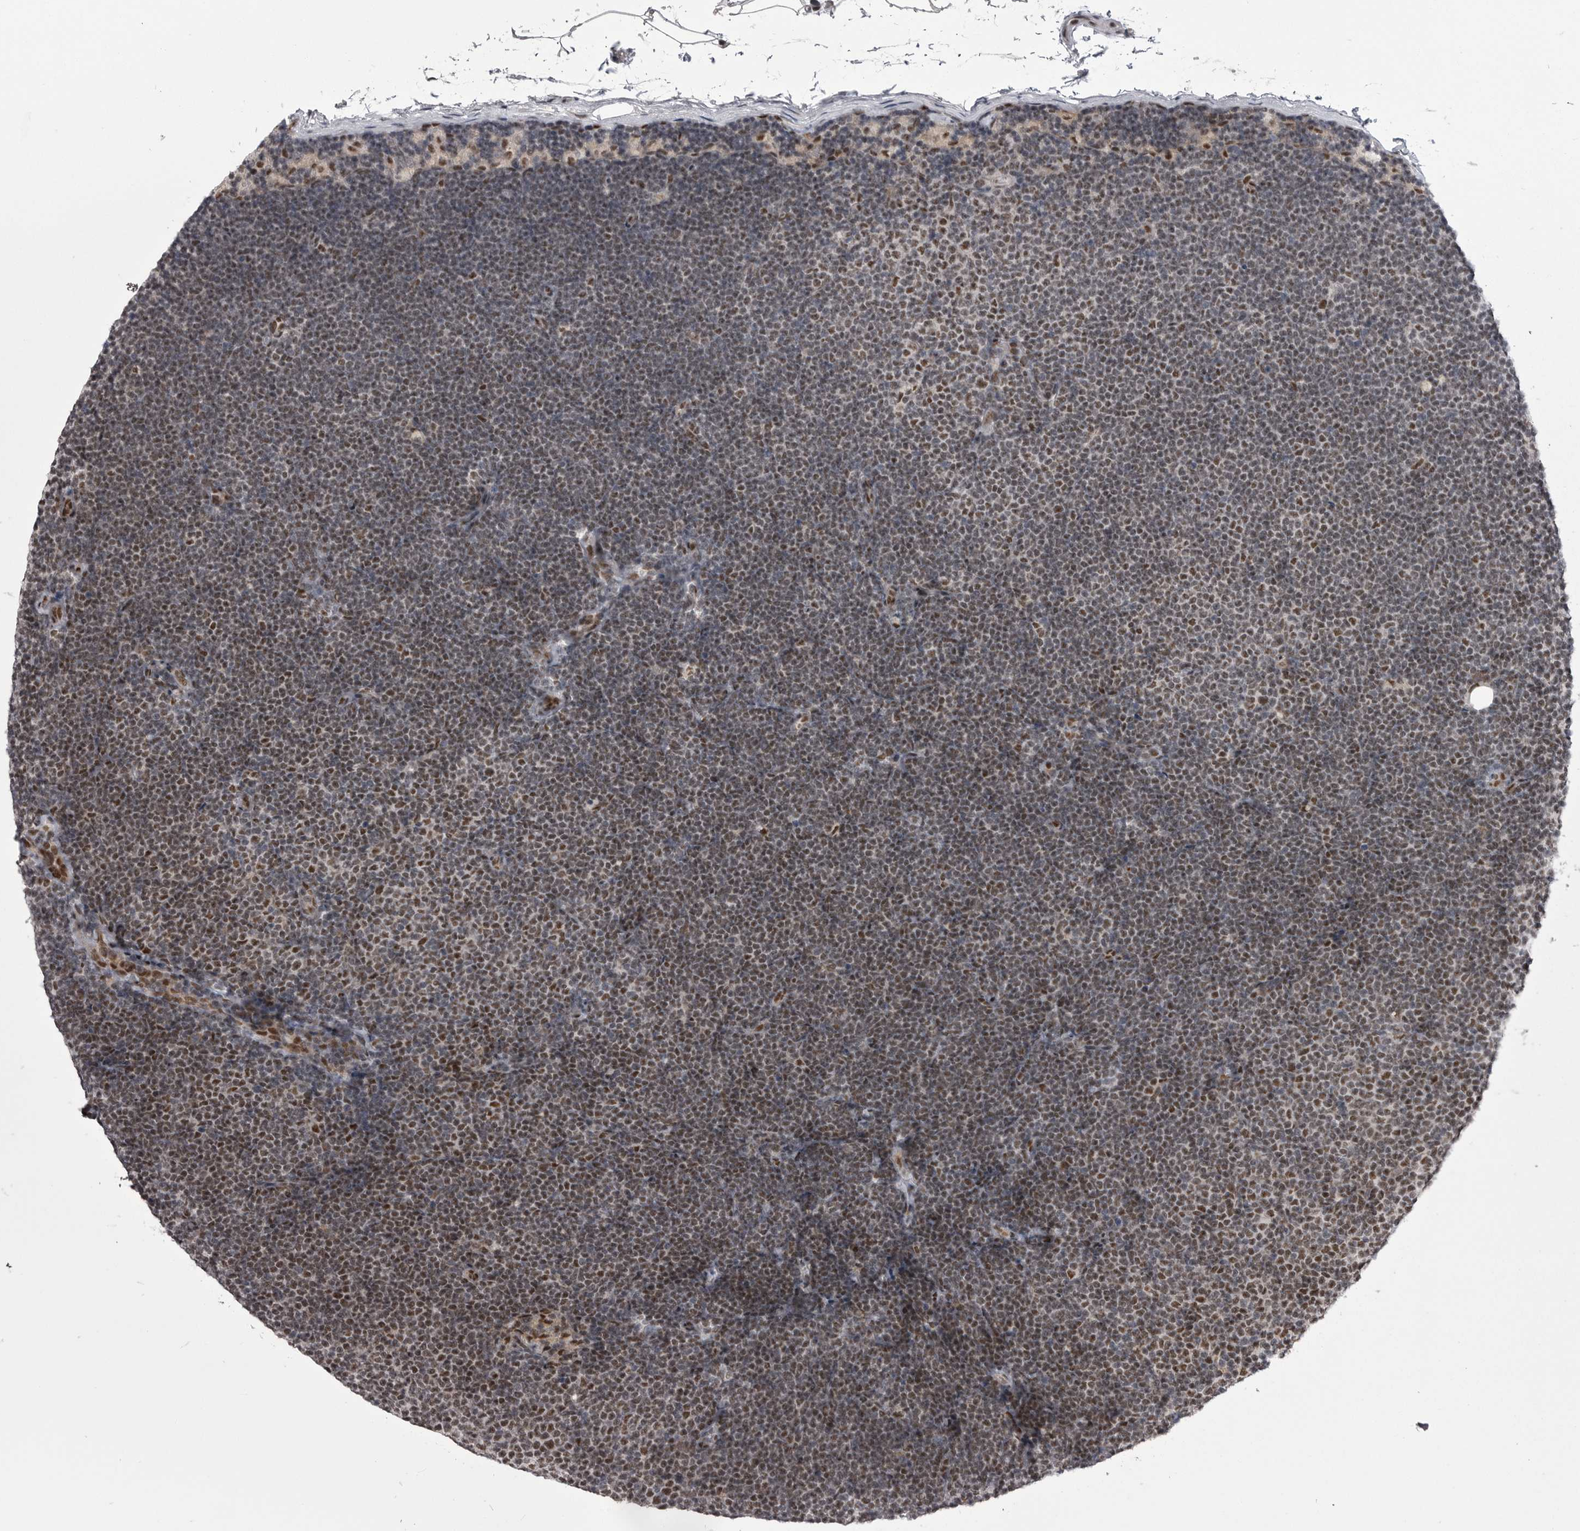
{"staining": {"intensity": "moderate", "quantity": "25%-75%", "location": "nuclear"}, "tissue": "lymphoma", "cell_type": "Tumor cells", "image_type": "cancer", "snomed": [{"axis": "morphology", "description": "Malignant lymphoma, non-Hodgkin's type, Low grade"}, {"axis": "topography", "description": "Lymph node"}], "caption": "The photomicrograph displays immunohistochemical staining of low-grade malignant lymphoma, non-Hodgkin's type. There is moderate nuclear staining is identified in about 25%-75% of tumor cells. Using DAB (brown) and hematoxylin (blue) stains, captured at high magnification using brightfield microscopy.", "gene": "MEPCE", "patient": {"sex": "female", "age": 53}}